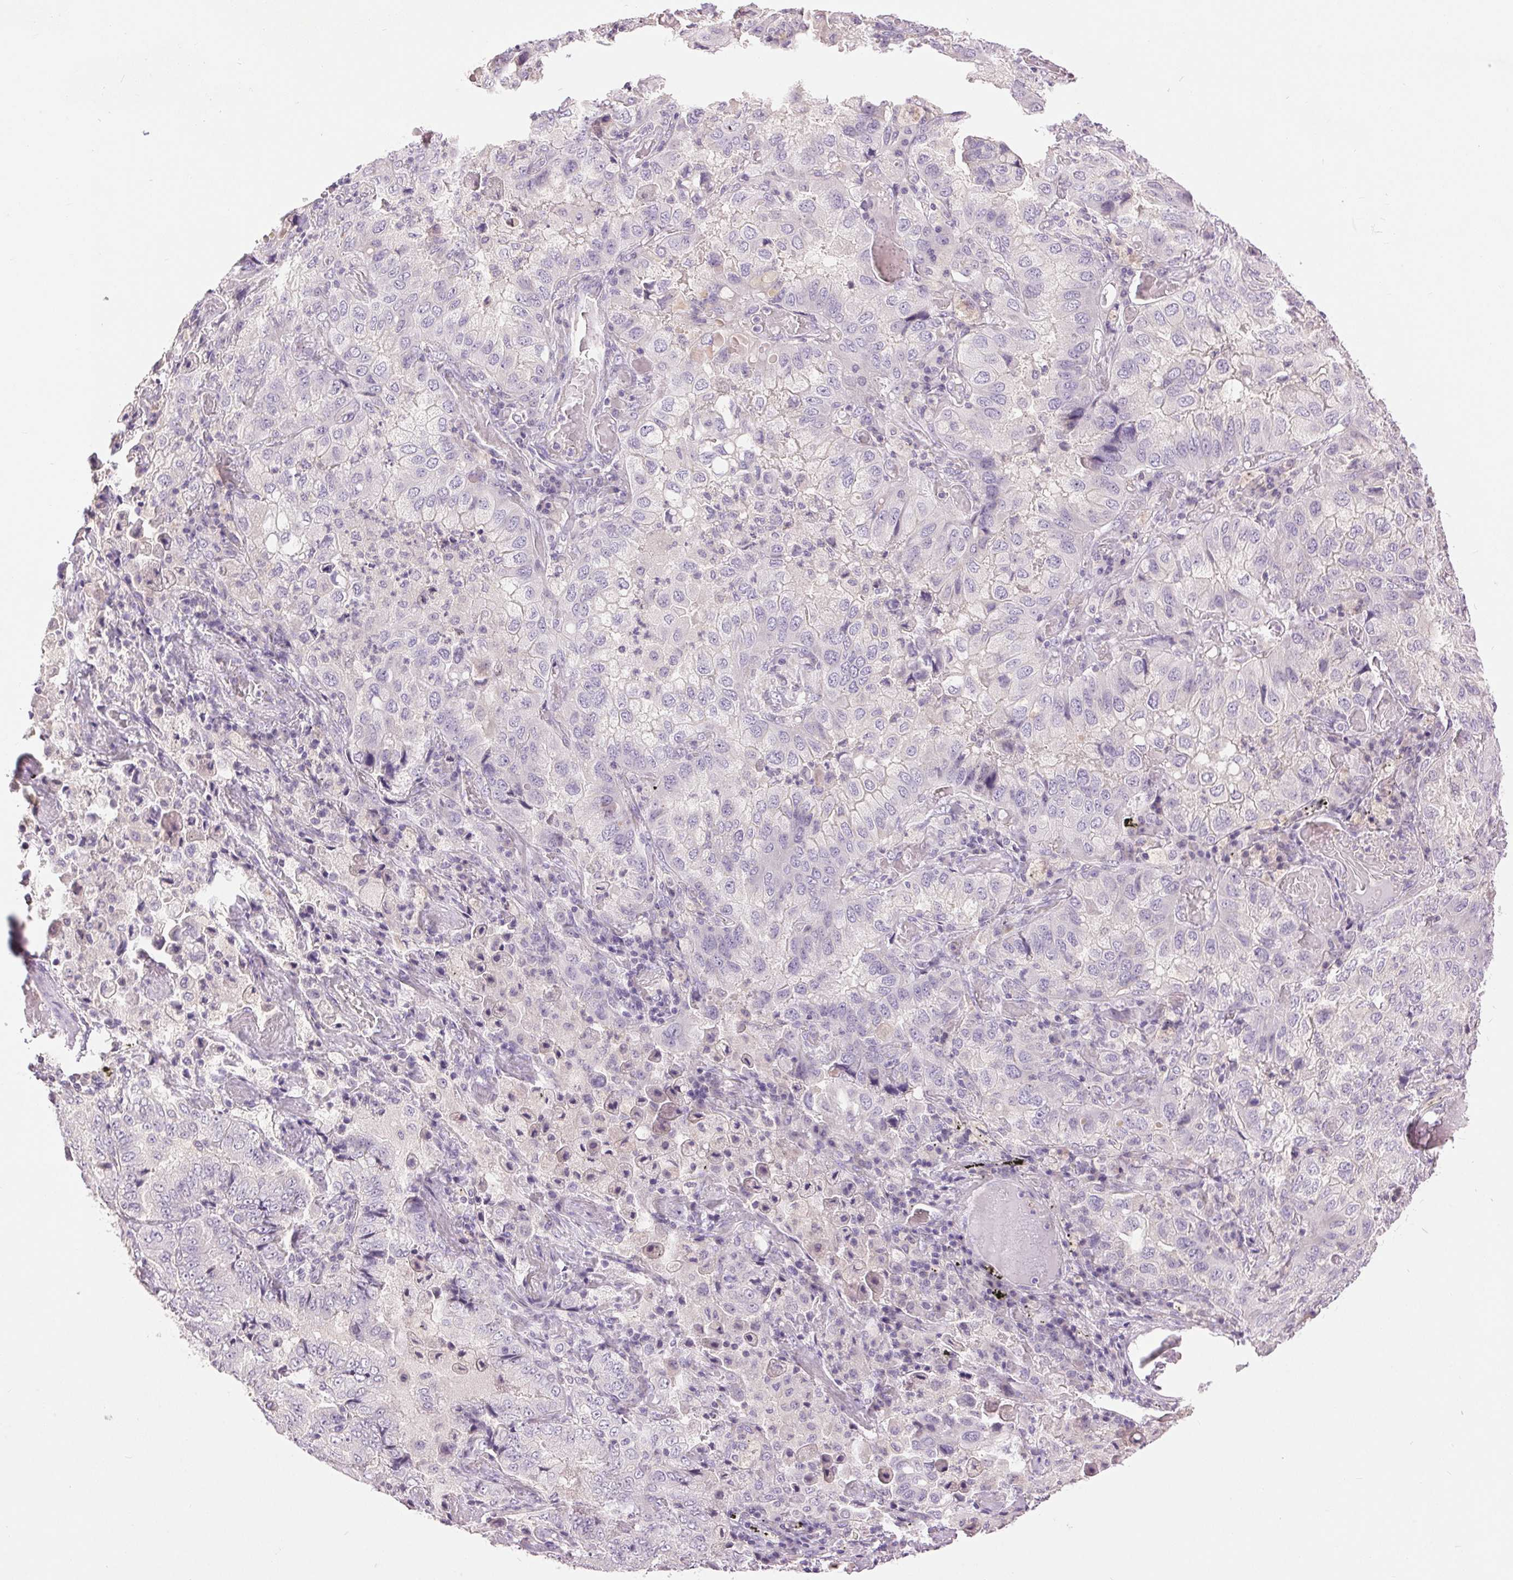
{"staining": {"intensity": "negative", "quantity": "none", "location": "none"}, "tissue": "lung cancer", "cell_type": "Tumor cells", "image_type": "cancer", "snomed": [{"axis": "morphology", "description": "Aneuploidy"}, {"axis": "morphology", "description": "Adenocarcinoma, NOS"}, {"axis": "morphology", "description": "Adenocarcinoma, metastatic, NOS"}, {"axis": "topography", "description": "Lymph node"}, {"axis": "topography", "description": "Lung"}], "caption": "Immunohistochemical staining of lung cancer displays no significant staining in tumor cells. (DAB (3,3'-diaminobenzidine) IHC, high magnification).", "gene": "FXYD4", "patient": {"sex": "female", "age": 48}}